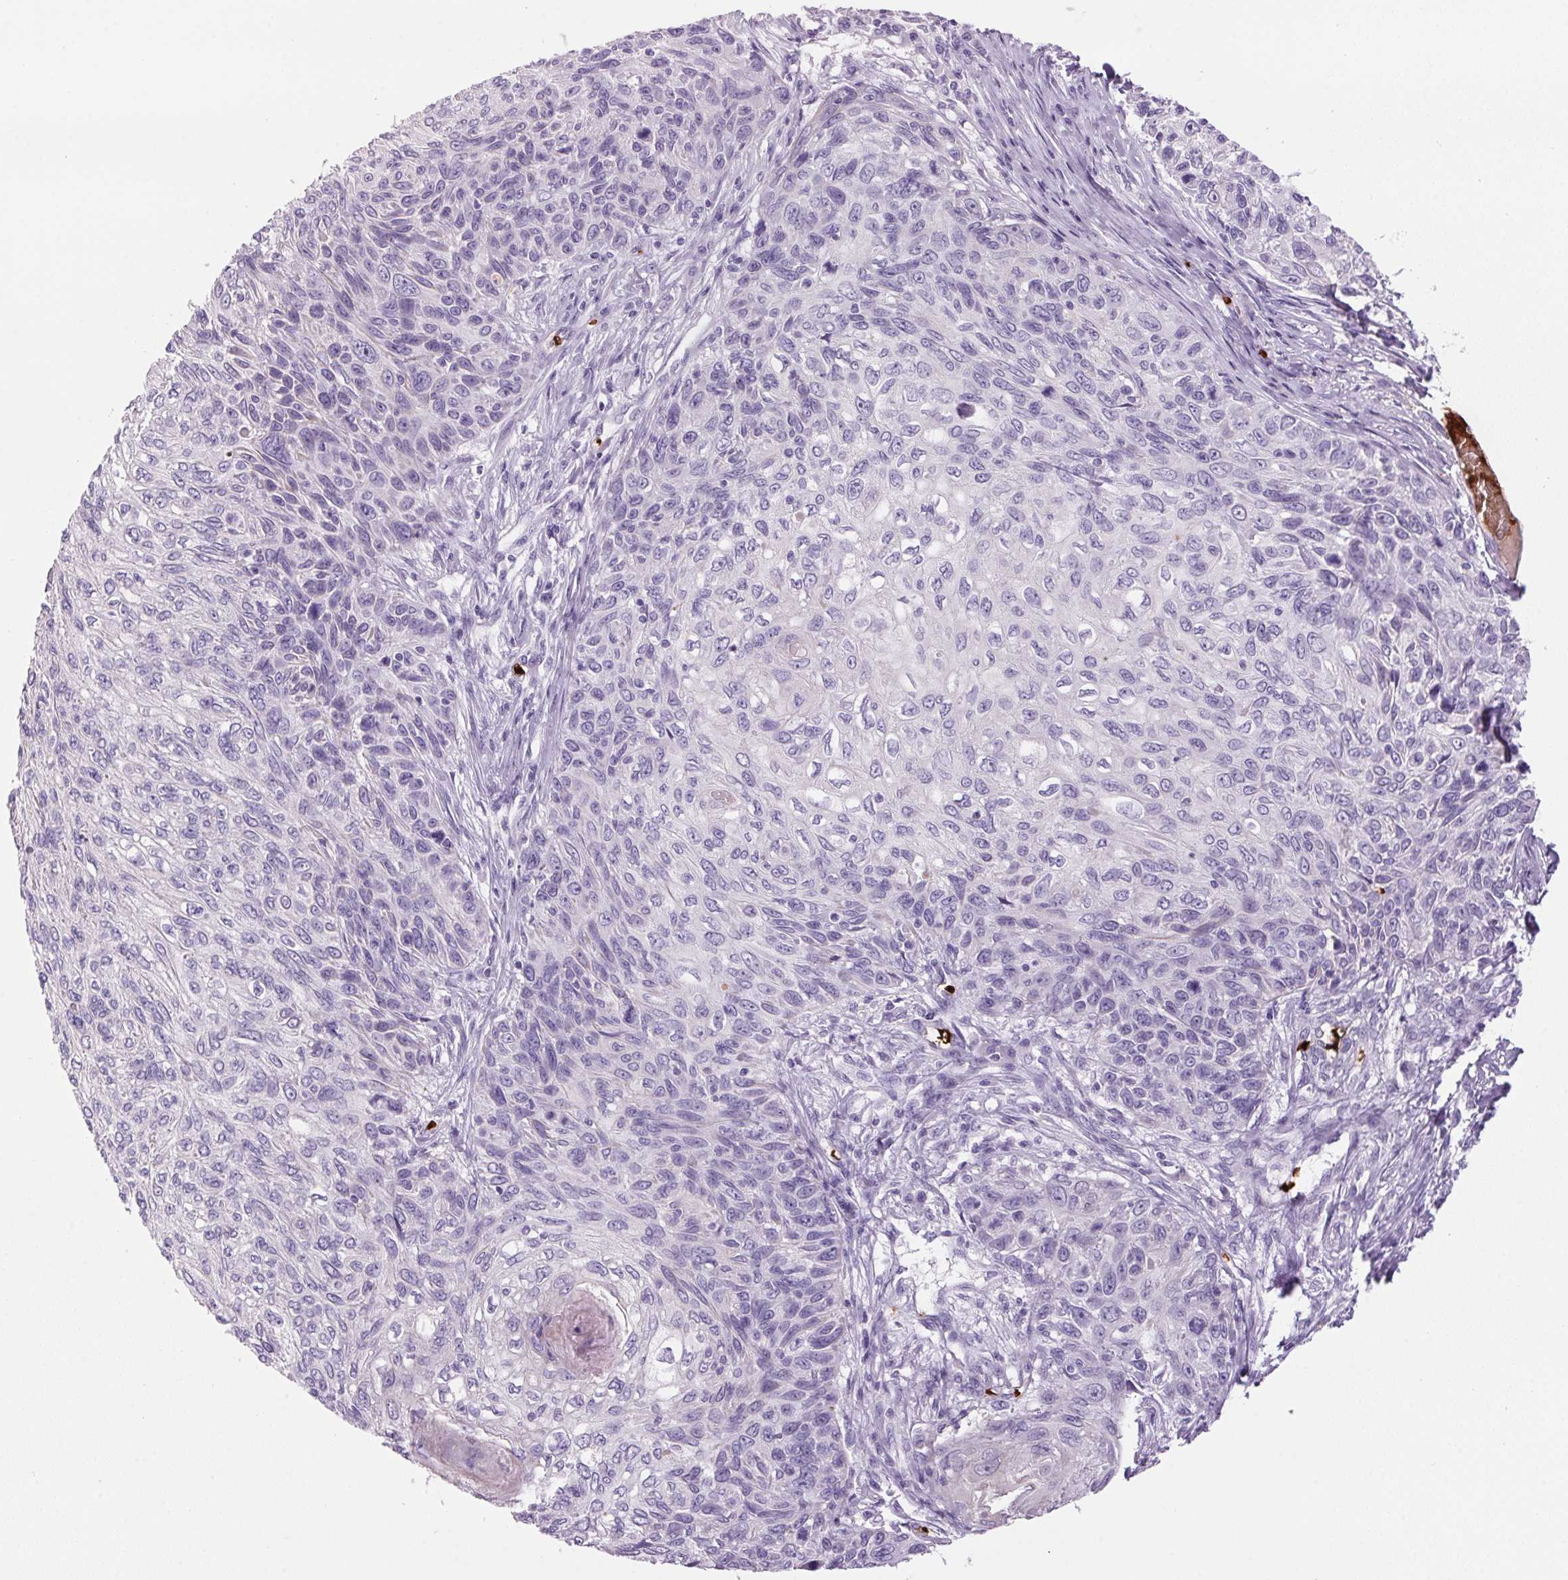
{"staining": {"intensity": "negative", "quantity": "none", "location": "none"}, "tissue": "skin cancer", "cell_type": "Tumor cells", "image_type": "cancer", "snomed": [{"axis": "morphology", "description": "Squamous cell carcinoma, NOS"}, {"axis": "topography", "description": "Skin"}], "caption": "There is no significant positivity in tumor cells of skin cancer. The staining was performed using DAB to visualize the protein expression in brown, while the nuclei were stained in blue with hematoxylin (Magnification: 20x).", "gene": "HBQ1", "patient": {"sex": "male", "age": 92}}